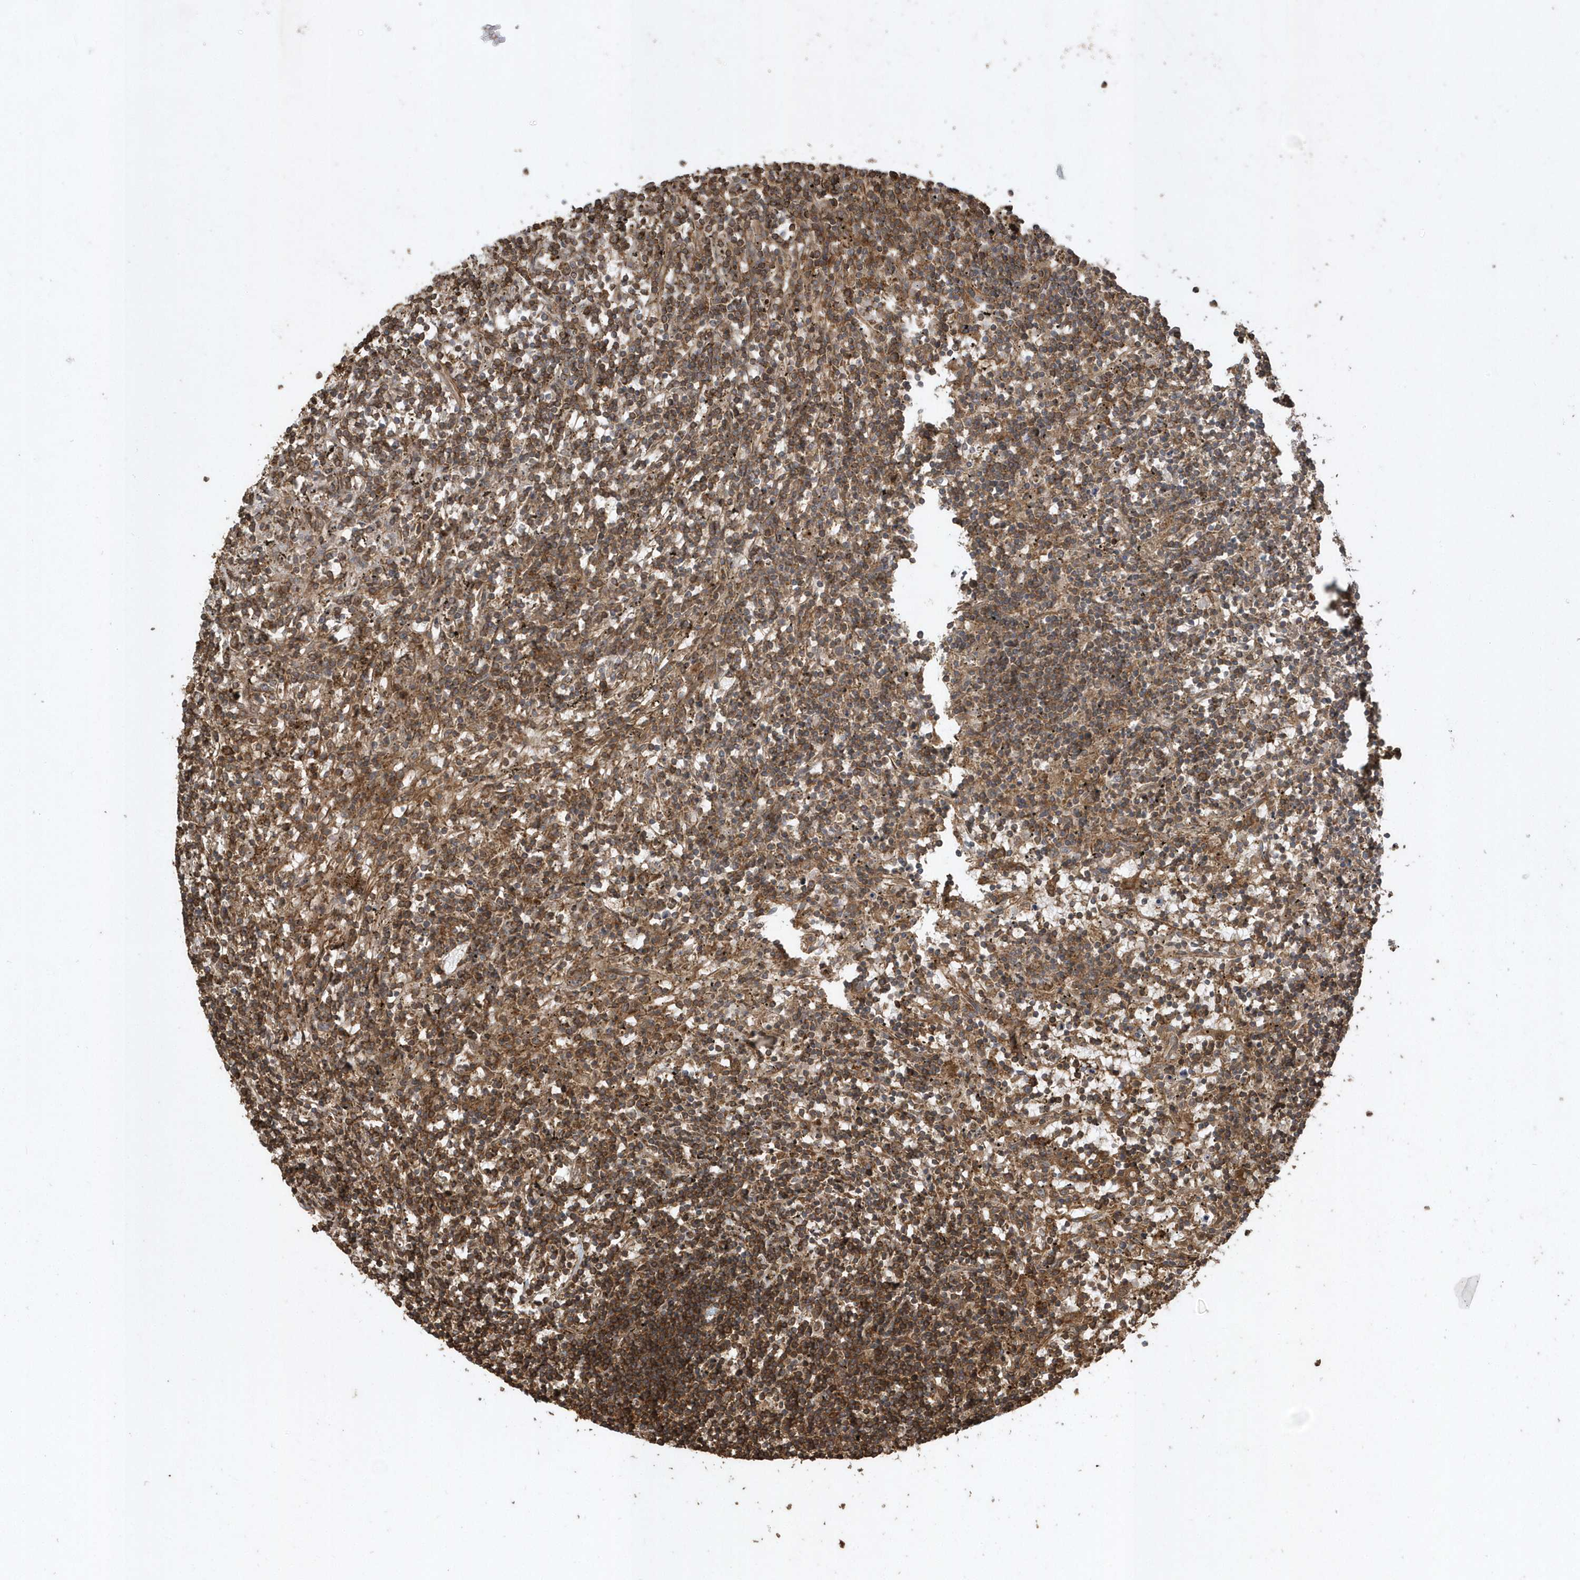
{"staining": {"intensity": "moderate", "quantity": ">75%", "location": "cytoplasmic/membranous"}, "tissue": "lymphoma", "cell_type": "Tumor cells", "image_type": "cancer", "snomed": [{"axis": "morphology", "description": "Malignant lymphoma, non-Hodgkin's type, Low grade"}, {"axis": "topography", "description": "Spleen"}], "caption": "IHC (DAB (3,3'-diaminobenzidine)) staining of low-grade malignant lymphoma, non-Hodgkin's type shows moderate cytoplasmic/membranous protein expression in approximately >75% of tumor cells. (DAB IHC, brown staining for protein, blue staining for nuclei).", "gene": "SENP8", "patient": {"sex": "male", "age": 76}}